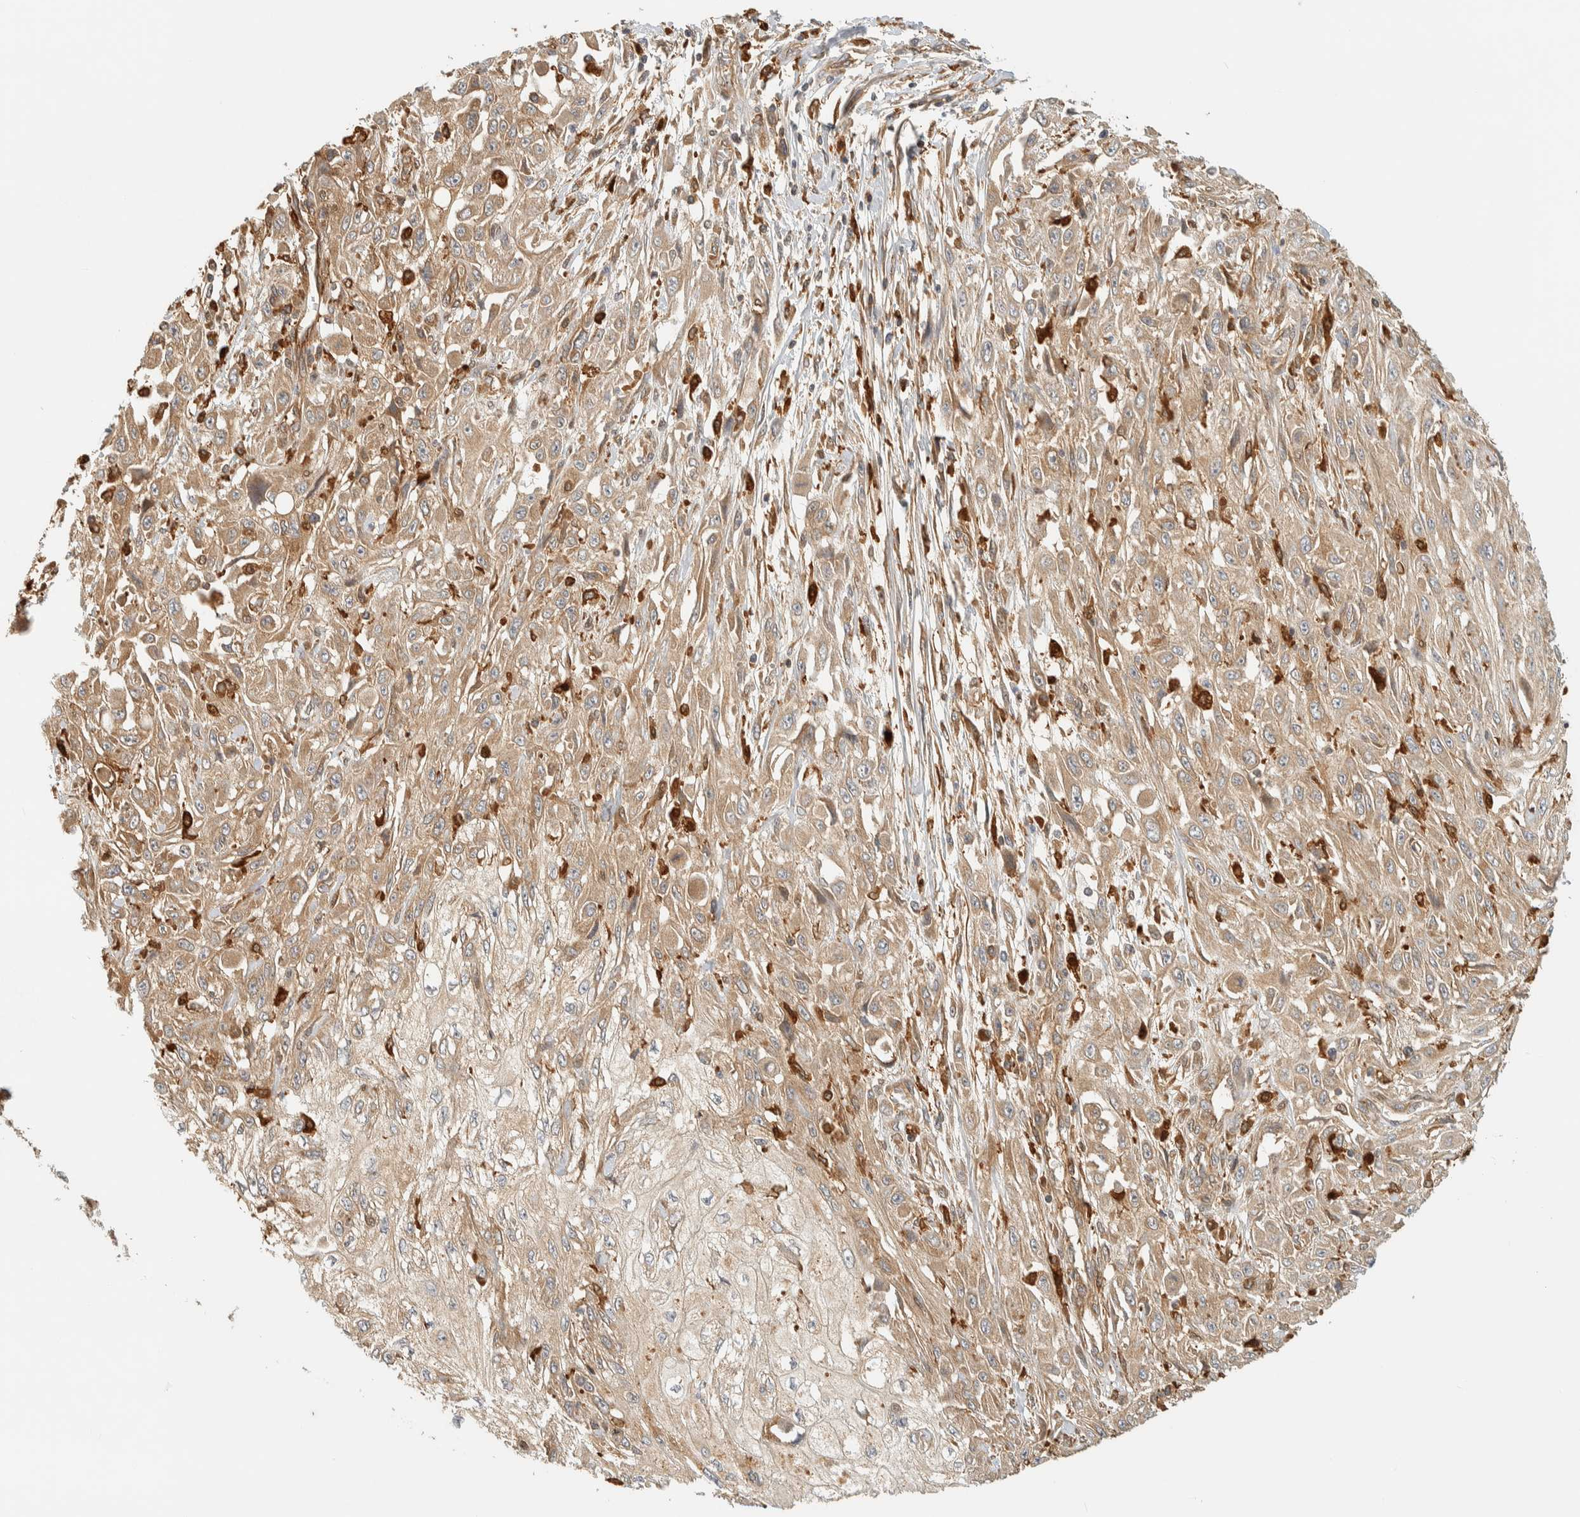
{"staining": {"intensity": "weak", "quantity": ">75%", "location": "cytoplasmic/membranous"}, "tissue": "skin cancer", "cell_type": "Tumor cells", "image_type": "cancer", "snomed": [{"axis": "morphology", "description": "Squamous cell carcinoma, NOS"}, {"axis": "morphology", "description": "Squamous cell carcinoma, metastatic, NOS"}, {"axis": "topography", "description": "Skin"}, {"axis": "topography", "description": "Lymph node"}], "caption": "Tumor cells reveal low levels of weak cytoplasmic/membranous expression in approximately >75% of cells in skin metastatic squamous cell carcinoma. The protein is stained brown, and the nuclei are stained in blue (DAB (3,3'-diaminobenzidine) IHC with brightfield microscopy, high magnification).", "gene": "TMEM192", "patient": {"sex": "male", "age": 75}}